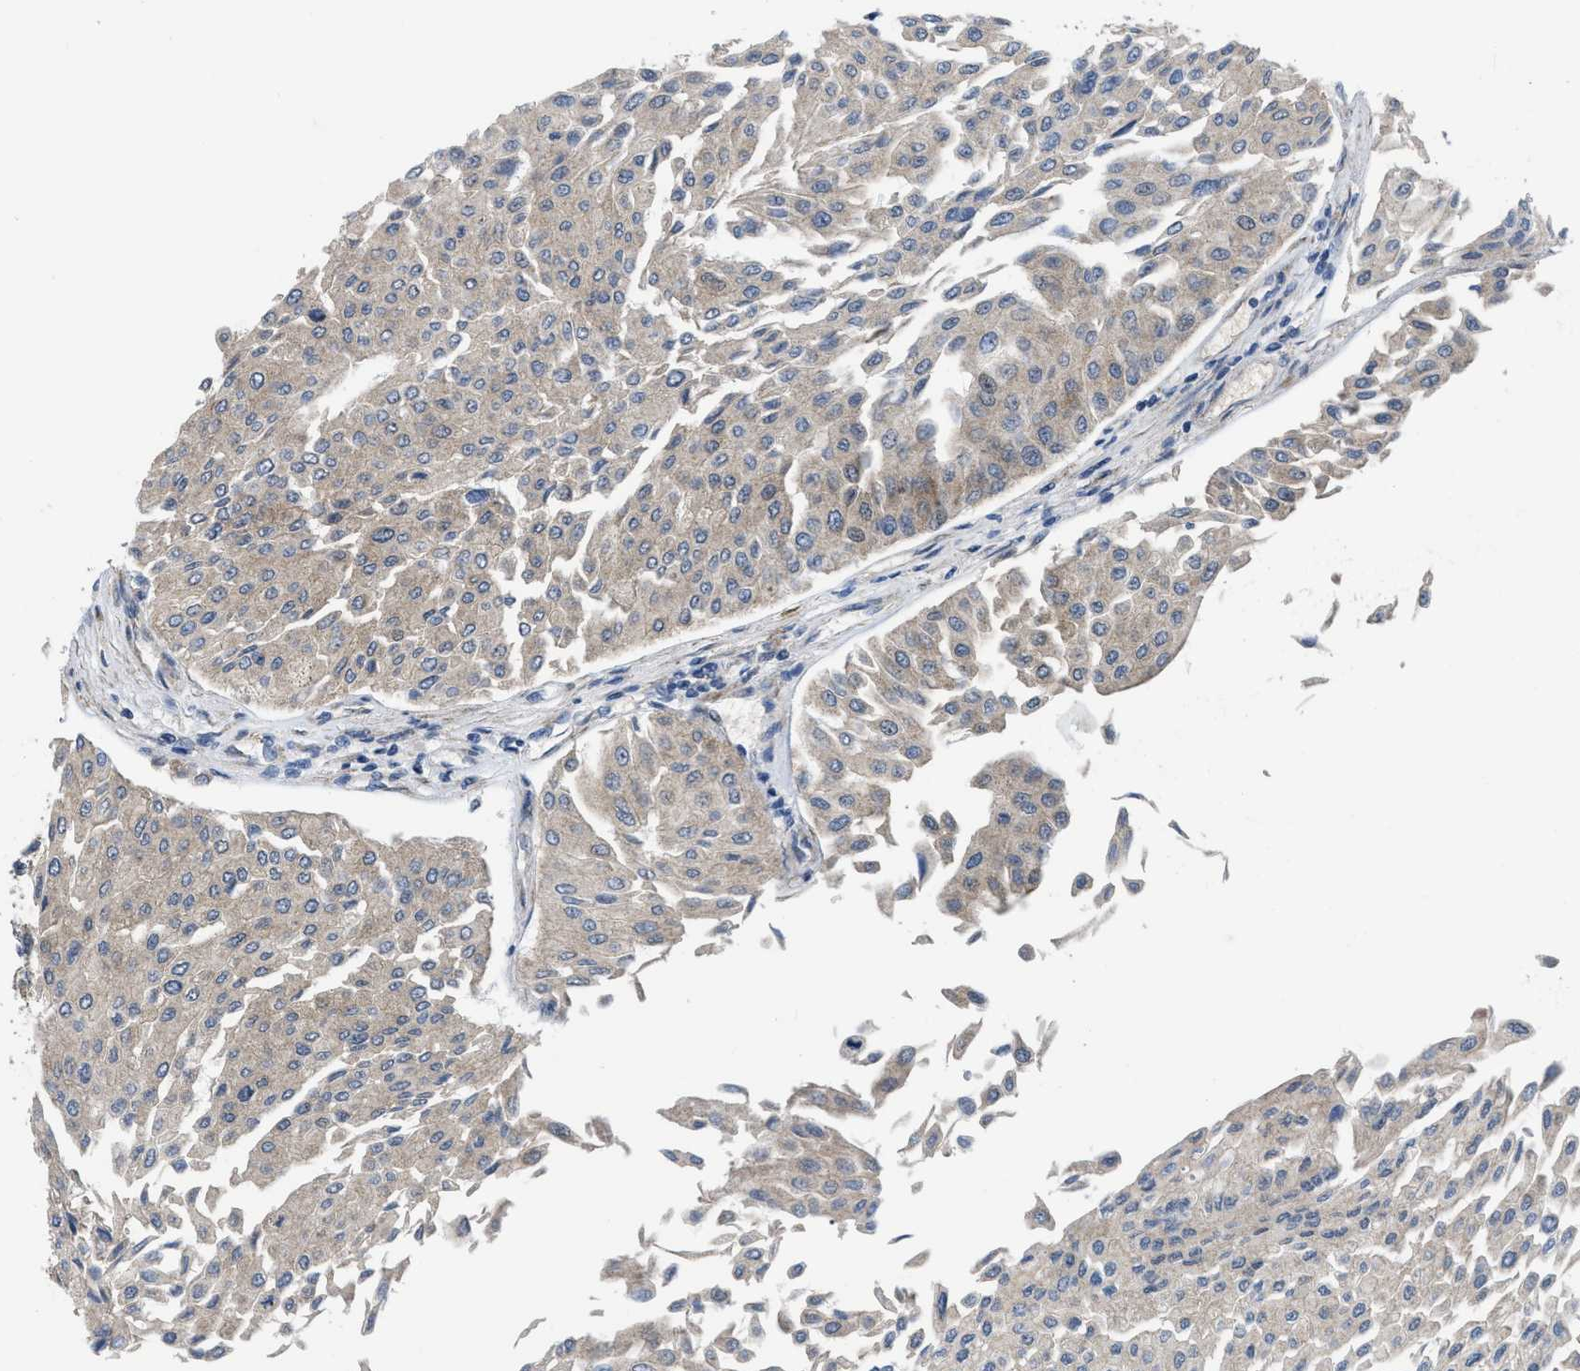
{"staining": {"intensity": "weak", "quantity": ">75%", "location": "cytoplasmic/membranous"}, "tissue": "urothelial cancer", "cell_type": "Tumor cells", "image_type": "cancer", "snomed": [{"axis": "morphology", "description": "Urothelial carcinoma, Low grade"}, {"axis": "topography", "description": "Urinary bladder"}], "caption": "A brown stain shows weak cytoplasmic/membranous positivity of a protein in urothelial cancer tumor cells. Nuclei are stained in blue.", "gene": "PPP2CB", "patient": {"sex": "male", "age": 67}}